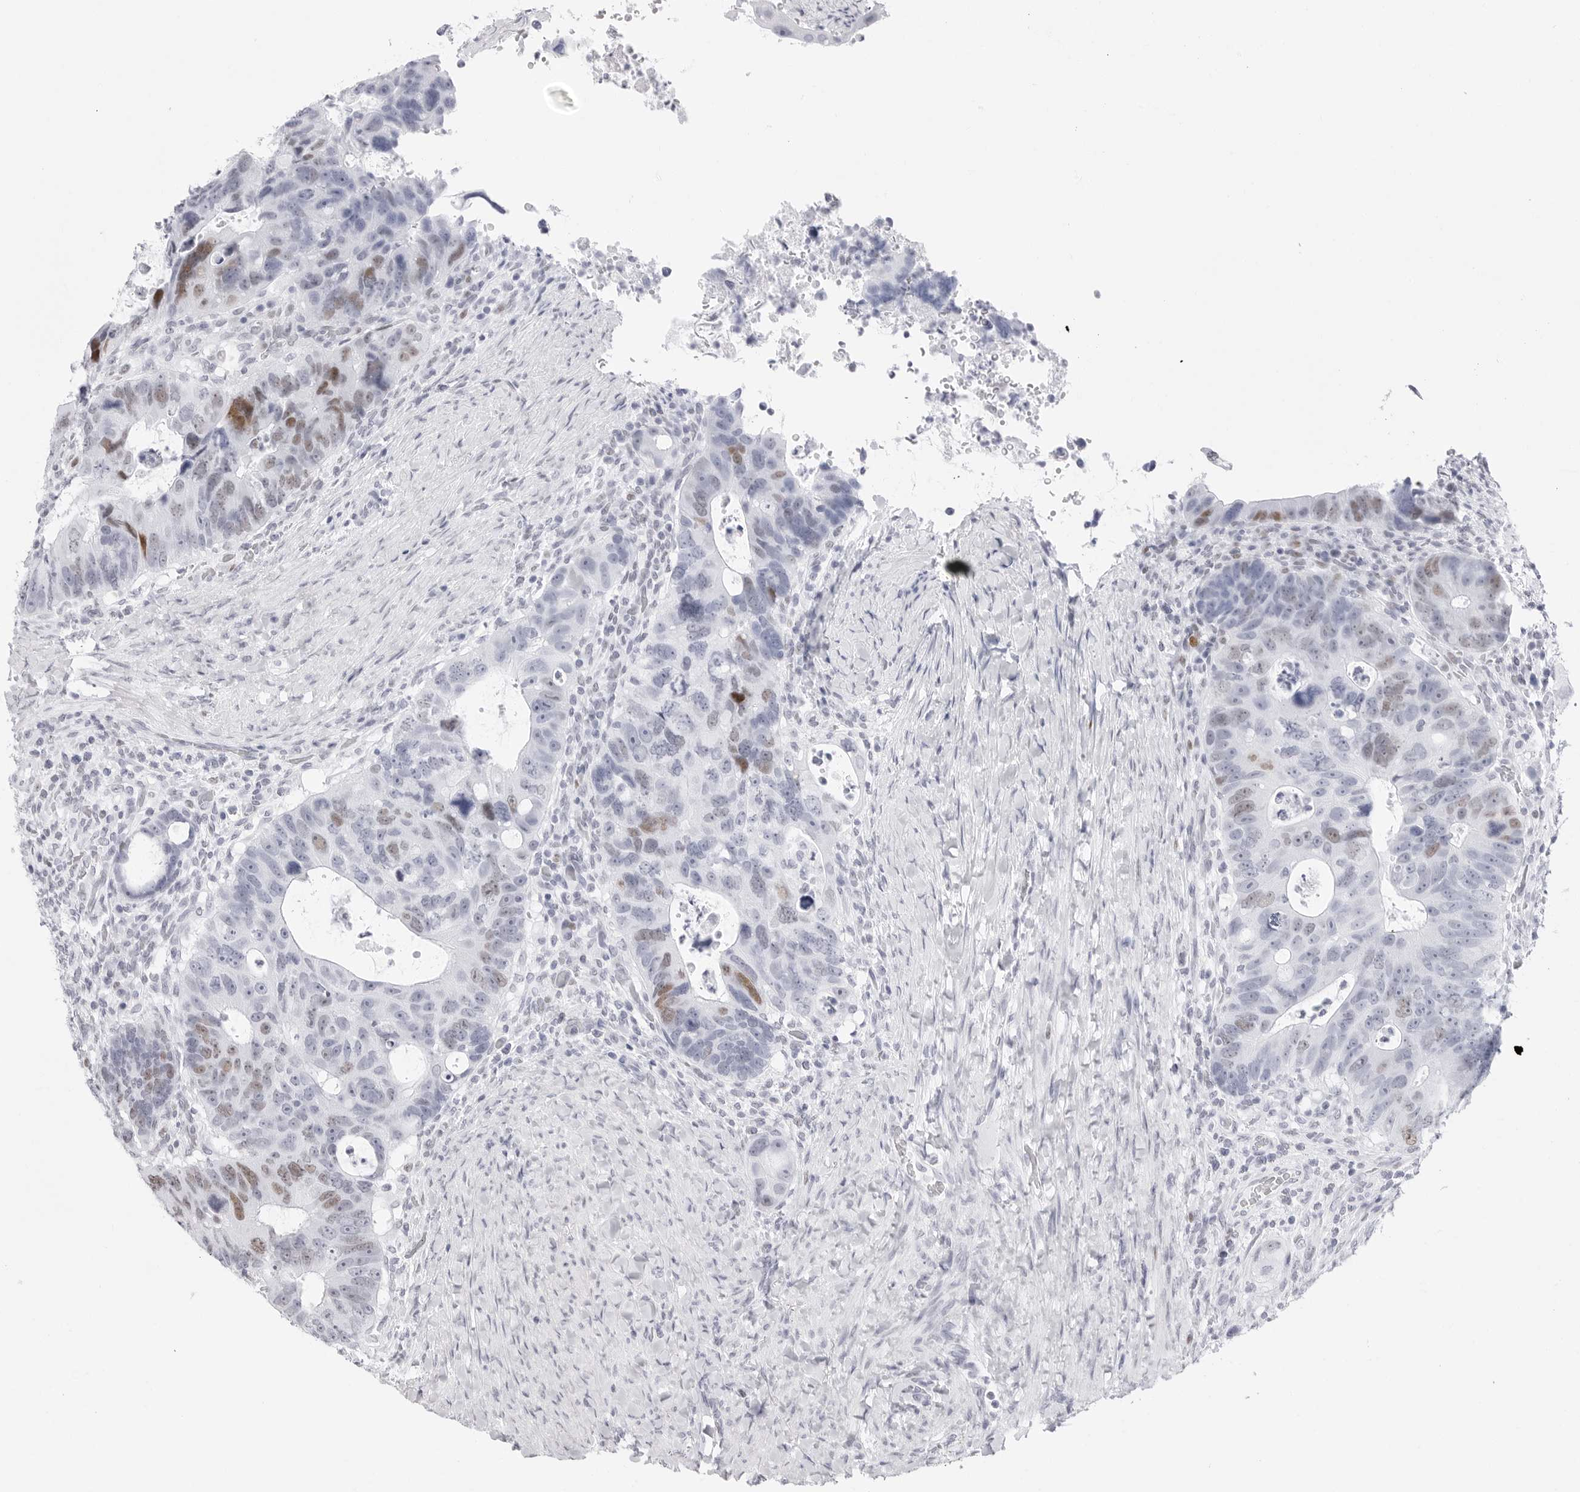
{"staining": {"intensity": "moderate", "quantity": "<25%", "location": "nuclear"}, "tissue": "colorectal cancer", "cell_type": "Tumor cells", "image_type": "cancer", "snomed": [{"axis": "morphology", "description": "Adenocarcinoma, NOS"}, {"axis": "topography", "description": "Rectum"}], "caption": "There is low levels of moderate nuclear expression in tumor cells of adenocarcinoma (colorectal), as demonstrated by immunohistochemical staining (brown color).", "gene": "NASP", "patient": {"sex": "male", "age": 59}}